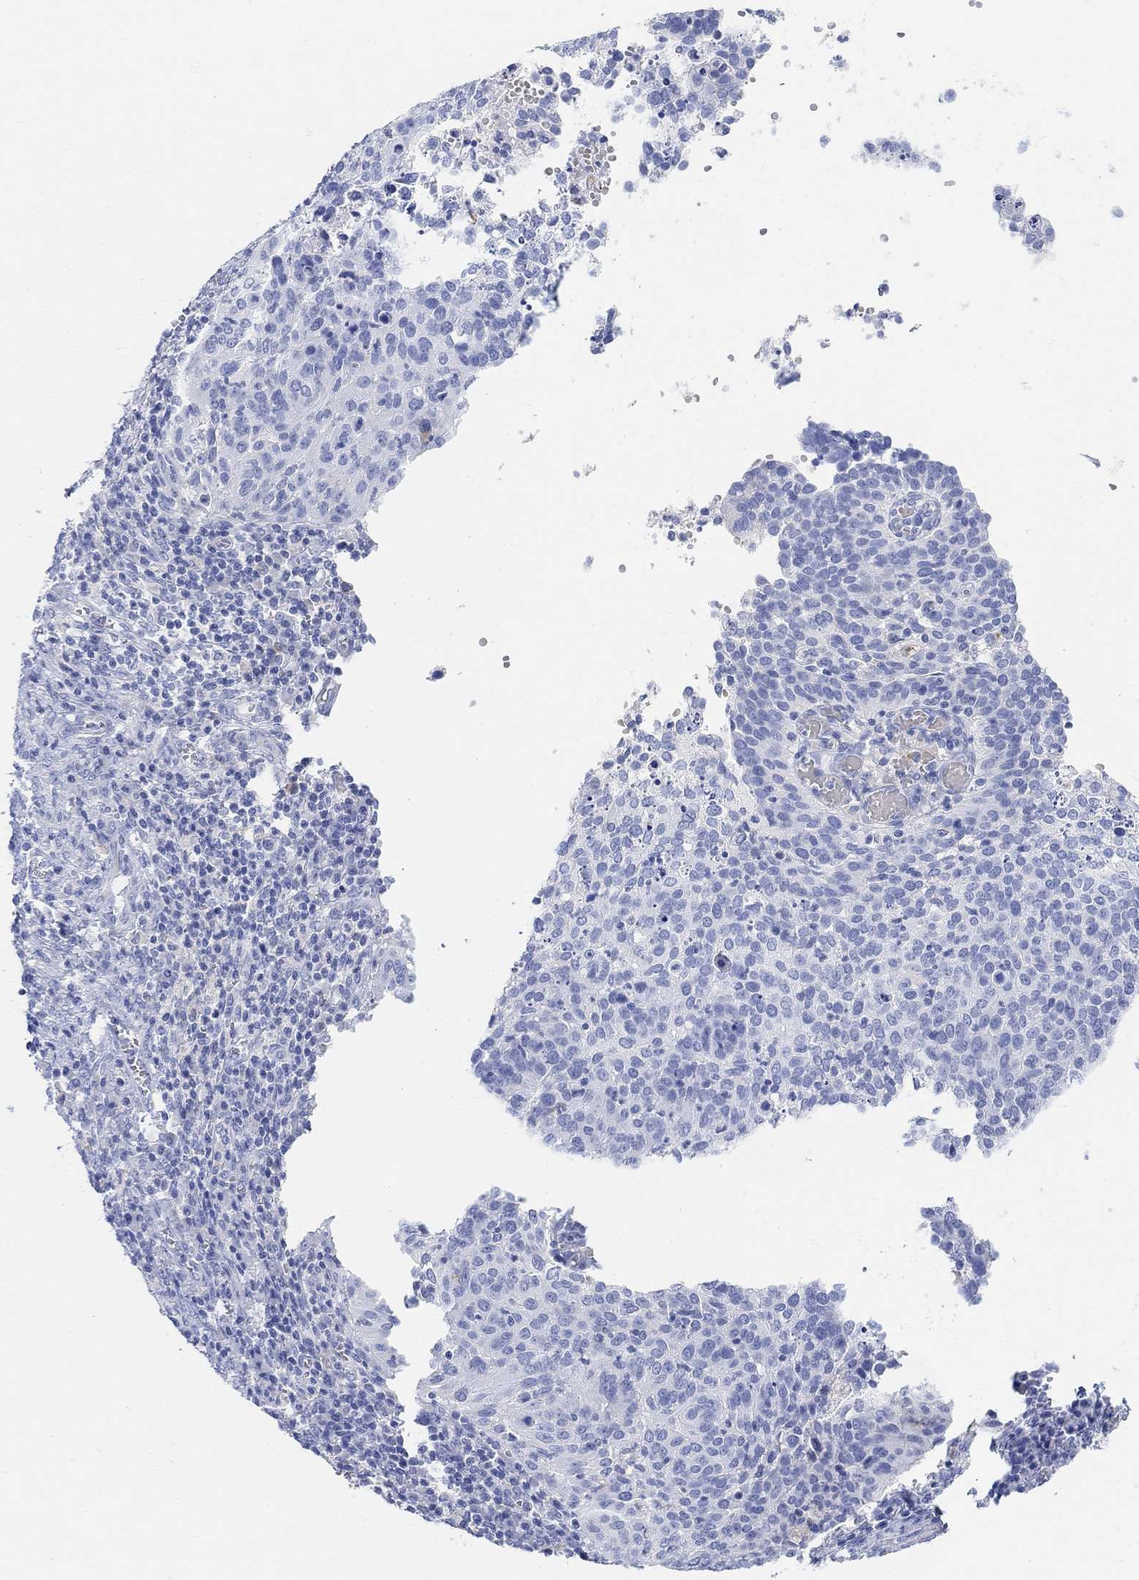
{"staining": {"intensity": "negative", "quantity": "none", "location": "none"}, "tissue": "cervical cancer", "cell_type": "Tumor cells", "image_type": "cancer", "snomed": [{"axis": "morphology", "description": "Squamous cell carcinoma, NOS"}, {"axis": "topography", "description": "Cervix"}], "caption": "A photomicrograph of human squamous cell carcinoma (cervical) is negative for staining in tumor cells. (DAB immunohistochemistry with hematoxylin counter stain).", "gene": "RETNLB", "patient": {"sex": "female", "age": 39}}